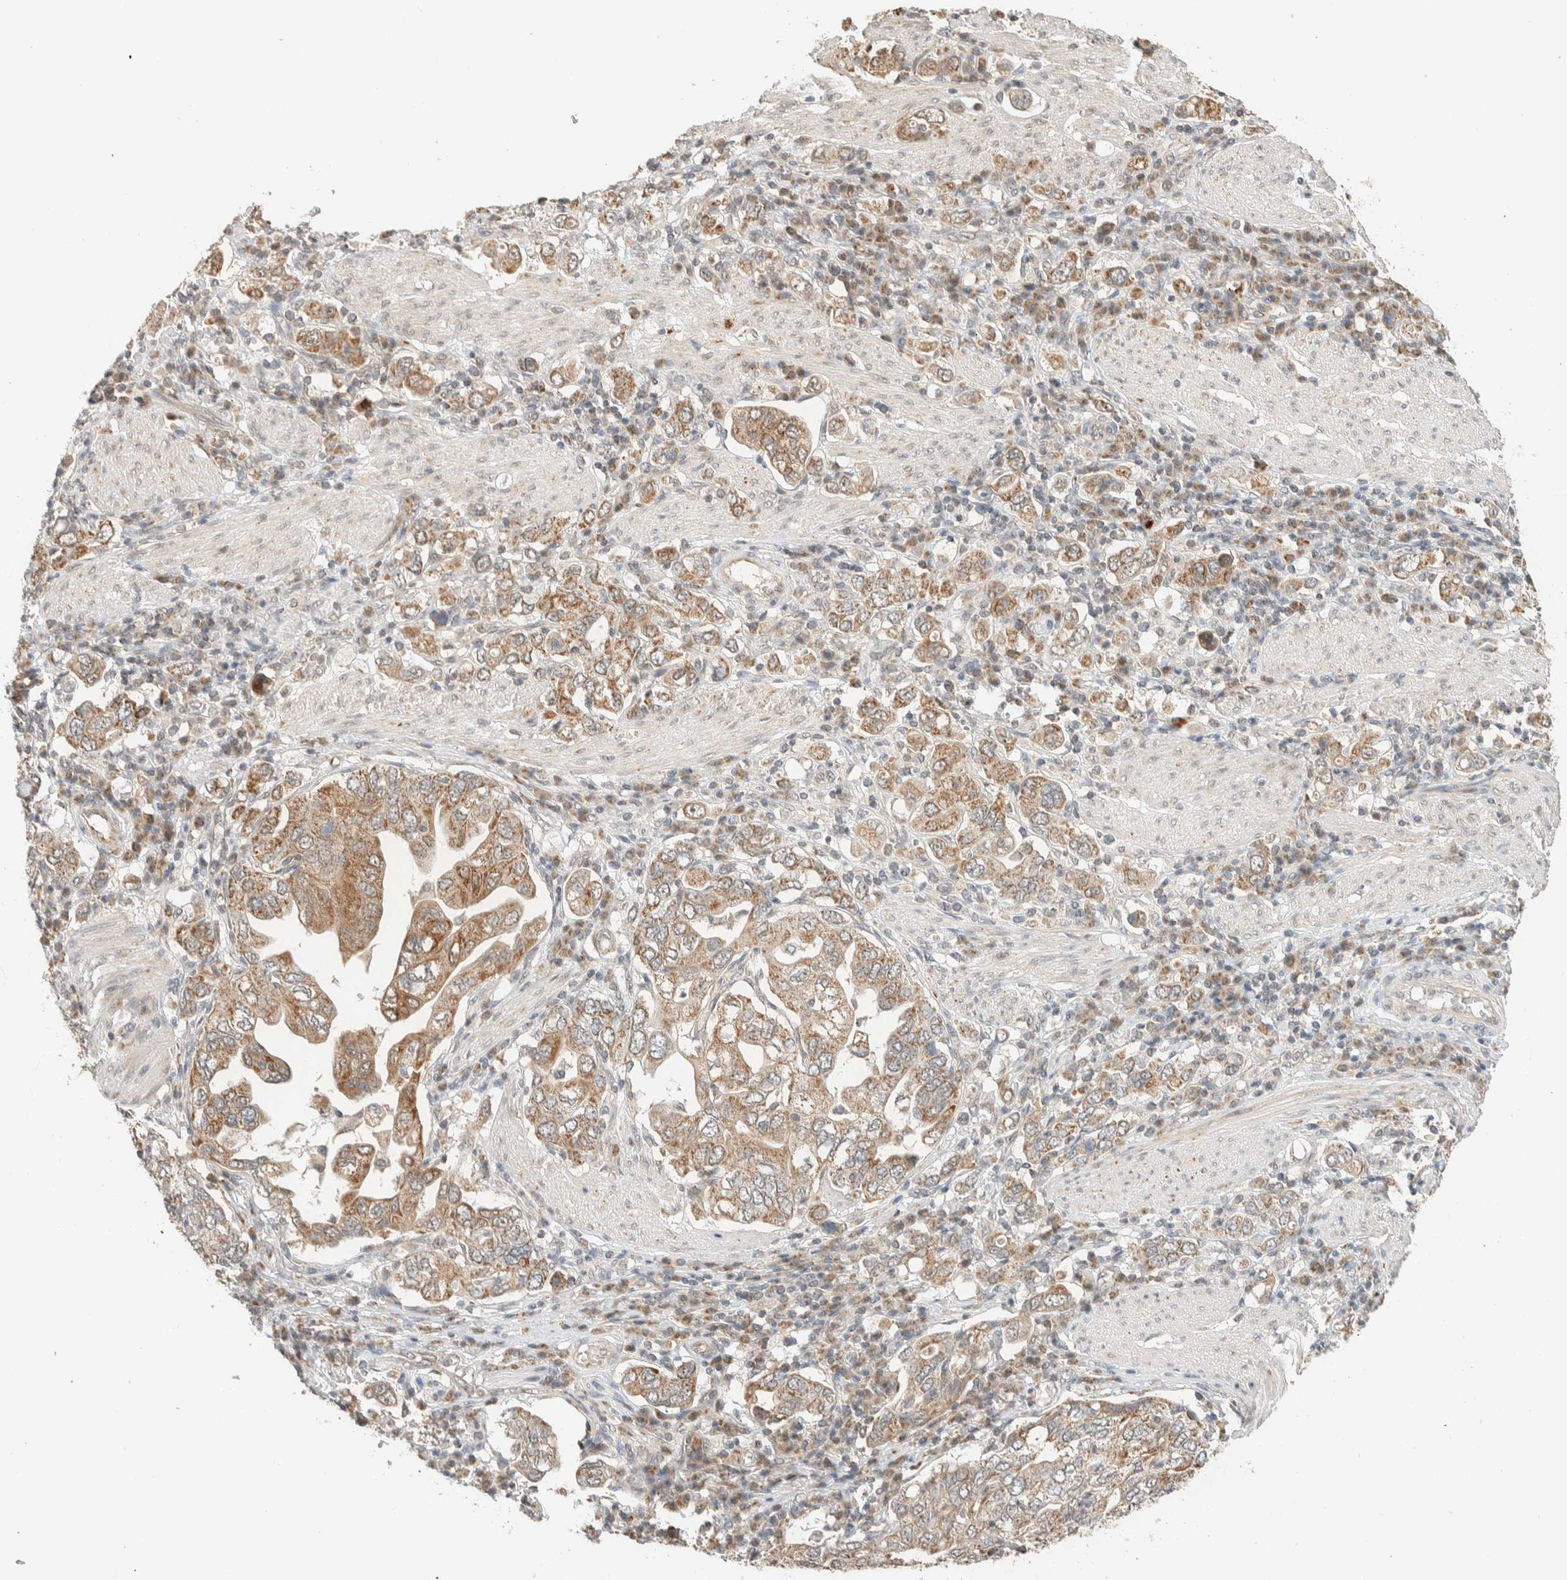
{"staining": {"intensity": "moderate", "quantity": ">75%", "location": "cytoplasmic/membranous"}, "tissue": "stomach cancer", "cell_type": "Tumor cells", "image_type": "cancer", "snomed": [{"axis": "morphology", "description": "Adenocarcinoma, NOS"}, {"axis": "topography", "description": "Stomach, upper"}], "caption": "Brown immunohistochemical staining in stomach adenocarcinoma exhibits moderate cytoplasmic/membranous staining in approximately >75% of tumor cells.", "gene": "MRPL41", "patient": {"sex": "male", "age": 62}}